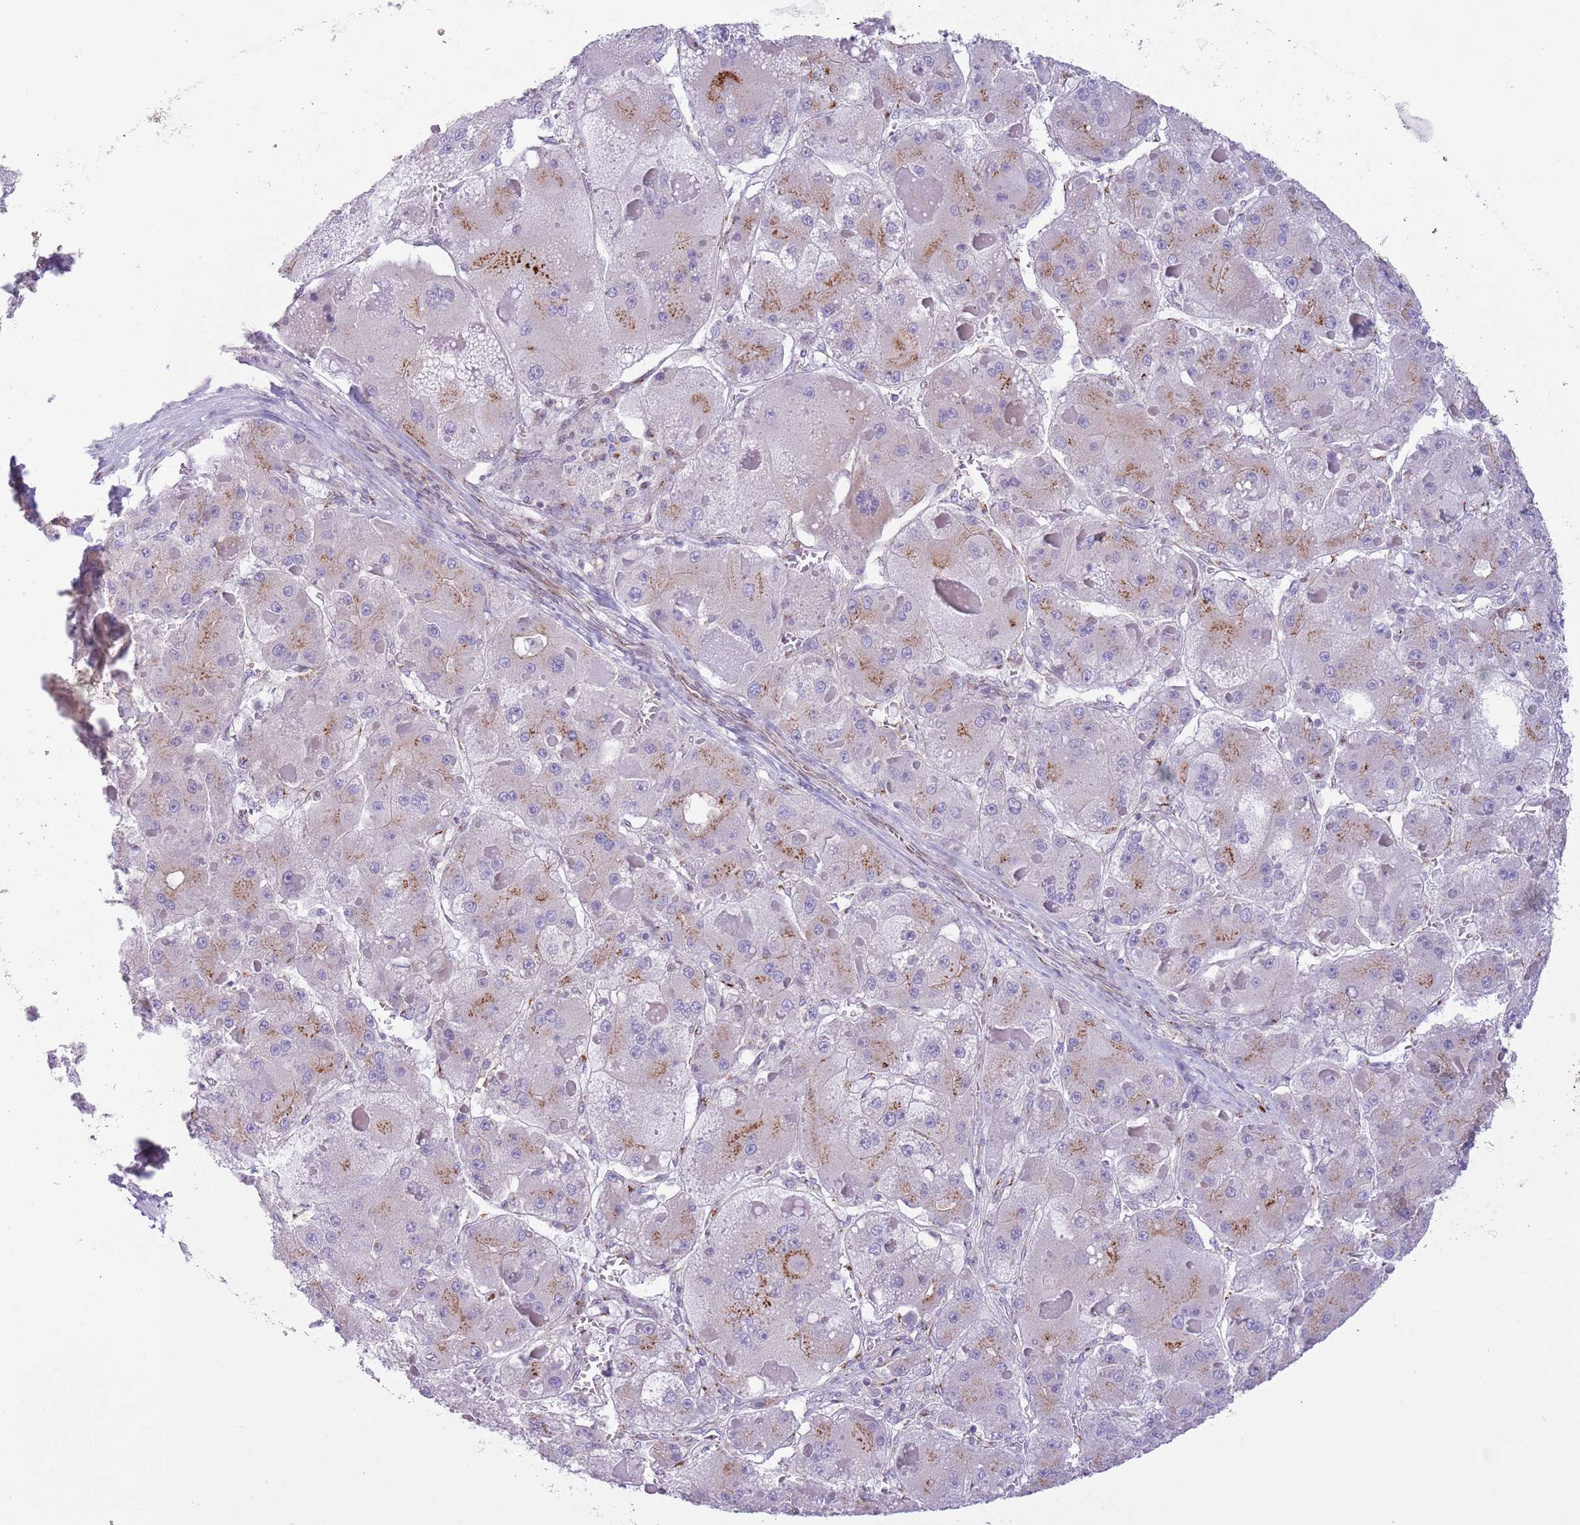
{"staining": {"intensity": "moderate", "quantity": "25%-75%", "location": "cytoplasmic/membranous"}, "tissue": "liver cancer", "cell_type": "Tumor cells", "image_type": "cancer", "snomed": [{"axis": "morphology", "description": "Carcinoma, Hepatocellular, NOS"}, {"axis": "topography", "description": "Liver"}], "caption": "Brown immunohistochemical staining in human hepatocellular carcinoma (liver) exhibits moderate cytoplasmic/membranous staining in about 25%-75% of tumor cells. (DAB IHC with brightfield microscopy, high magnification).", "gene": "C20orf96", "patient": {"sex": "female", "age": 73}}